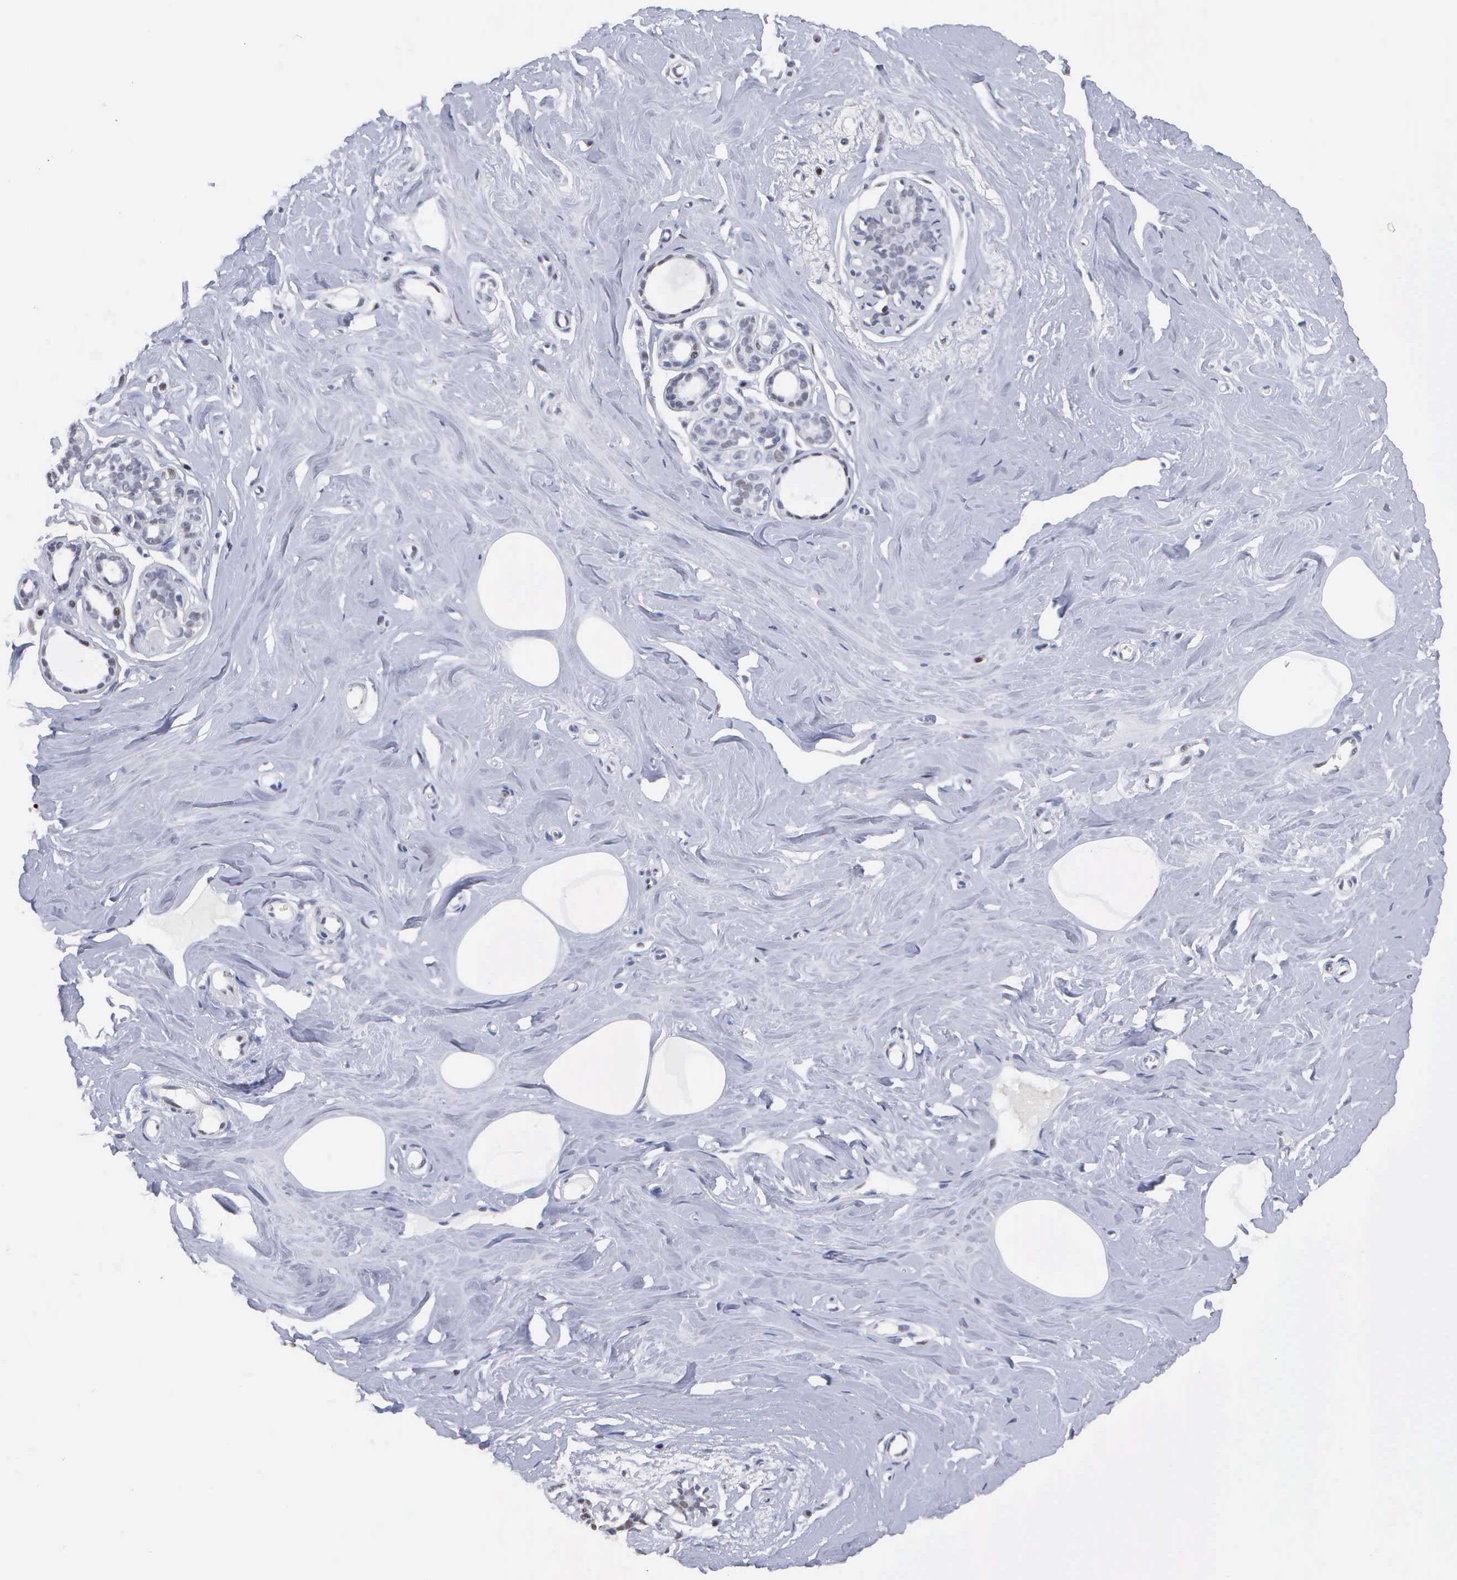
{"staining": {"intensity": "negative", "quantity": "none", "location": "none"}, "tissue": "breast", "cell_type": "Adipocytes", "image_type": "normal", "snomed": [{"axis": "morphology", "description": "Normal tissue, NOS"}, {"axis": "topography", "description": "Breast"}], "caption": "This is a histopathology image of IHC staining of benign breast, which shows no expression in adipocytes.", "gene": "SPIN3", "patient": {"sex": "female", "age": 45}}